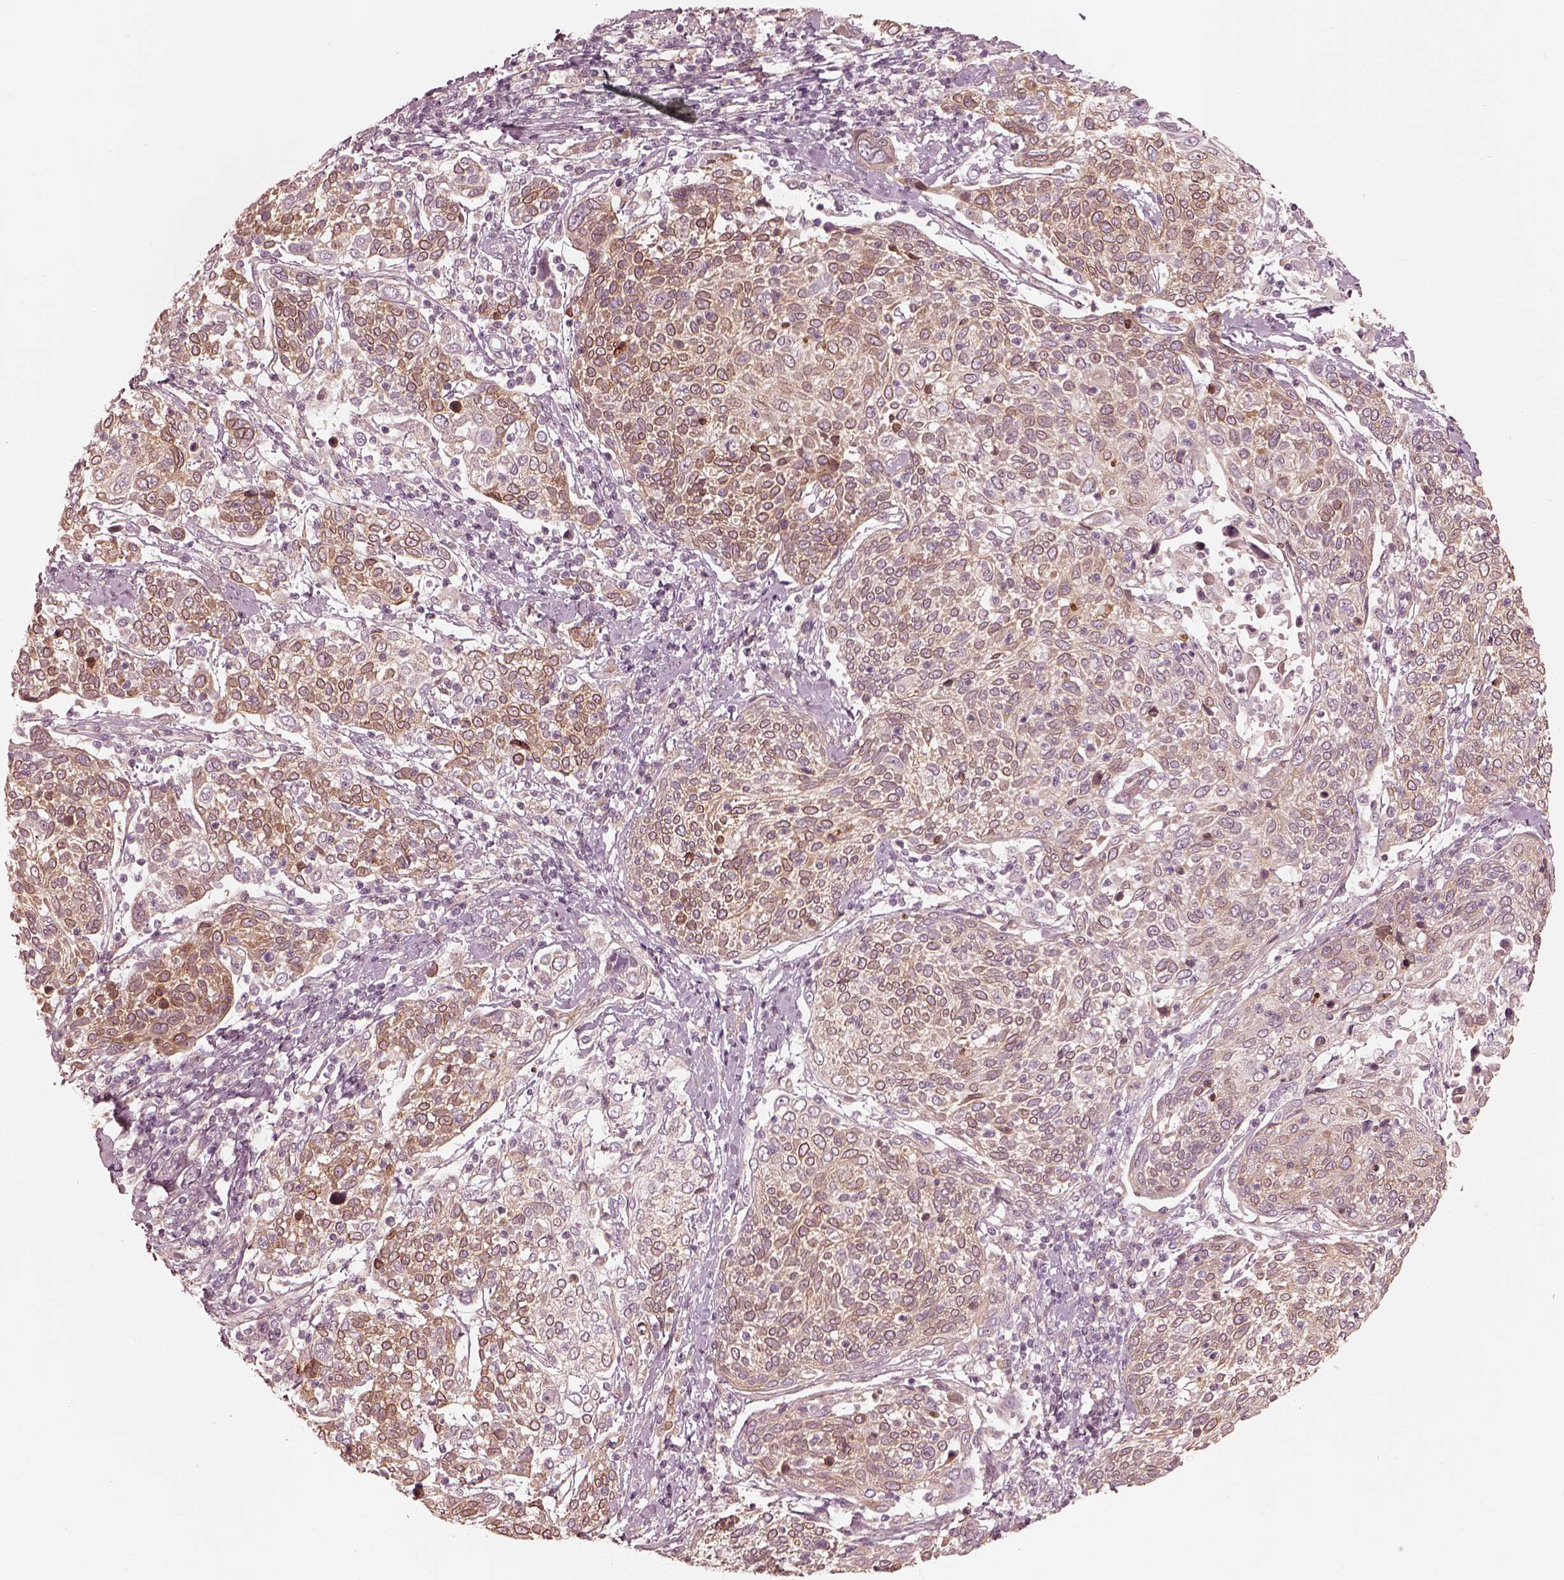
{"staining": {"intensity": "moderate", "quantity": ">75%", "location": "cytoplasmic/membranous"}, "tissue": "cervical cancer", "cell_type": "Tumor cells", "image_type": "cancer", "snomed": [{"axis": "morphology", "description": "Squamous cell carcinoma, NOS"}, {"axis": "topography", "description": "Cervix"}], "caption": "Protein analysis of cervical cancer (squamous cell carcinoma) tissue demonstrates moderate cytoplasmic/membranous positivity in approximately >75% of tumor cells. (Brightfield microscopy of DAB IHC at high magnification).", "gene": "WLS", "patient": {"sex": "female", "age": 61}}